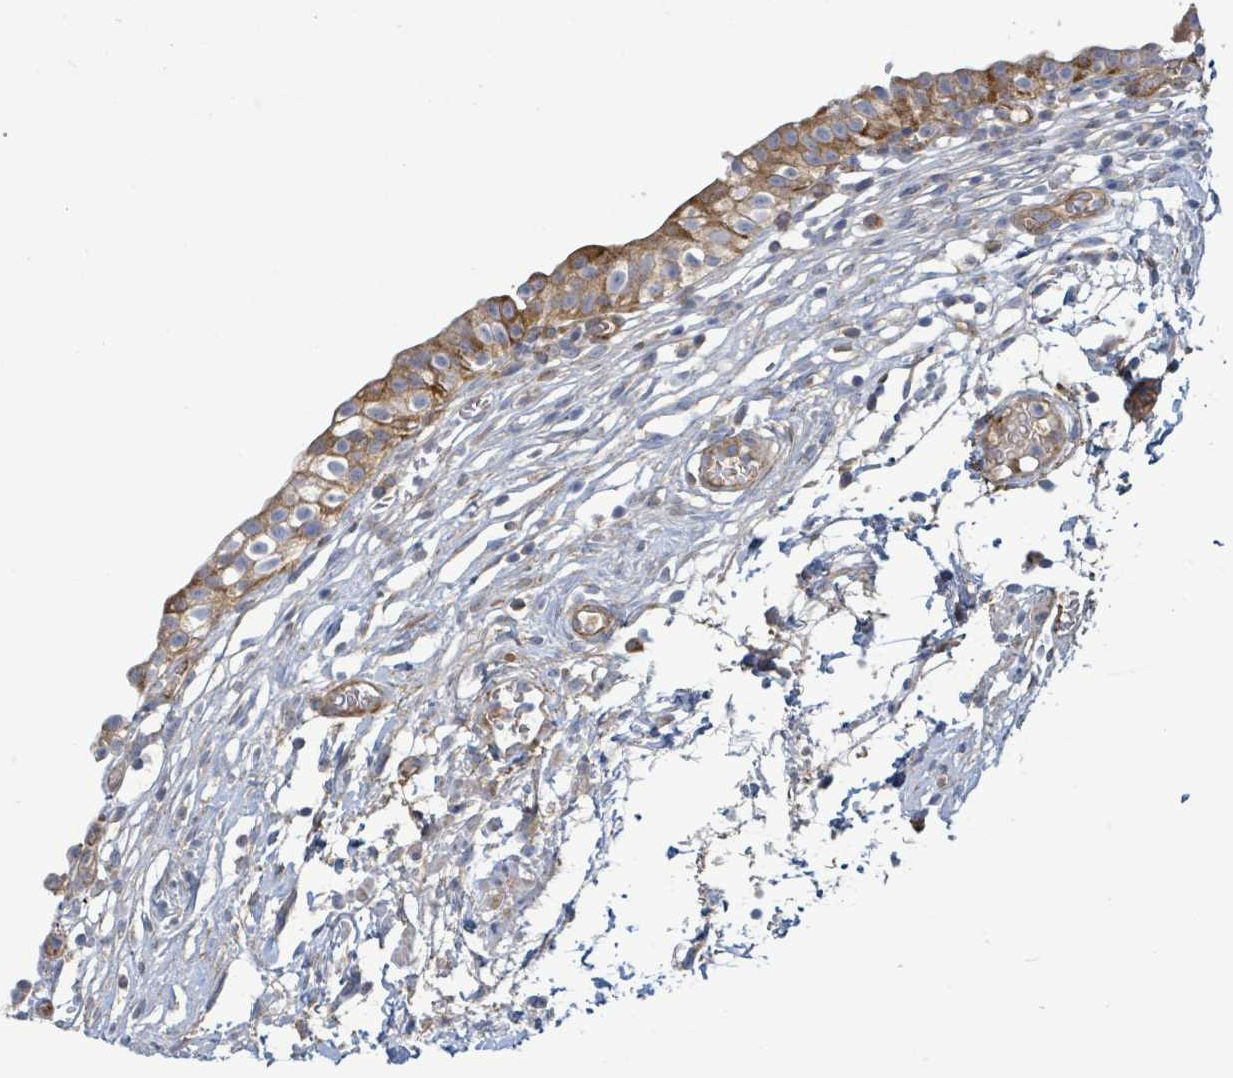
{"staining": {"intensity": "strong", "quantity": "25%-75%", "location": "cytoplasmic/membranous"}, "tissue": "urinary bladder", "cell_type": "Urothelial cells", "image_type": "normal", "snomed": [{"axis": "morphology", "description": "Normal tissue, NOS"}, {"axis": "topography", "description": "Urinary bladder"}, {"axis": "topography", "description": "Peripheral nerve tissue"}], "caption": "Urinary bladder stained with DAB IHC demonstrates high levels of strong cytoplasmic/membranous staining in about 25%-75% of urothelial cells. (Brightfield microscopy of DAB IHC at high magnification).", "gene": "EGFL7", "patient": {"sex": "male", "age": 55}}